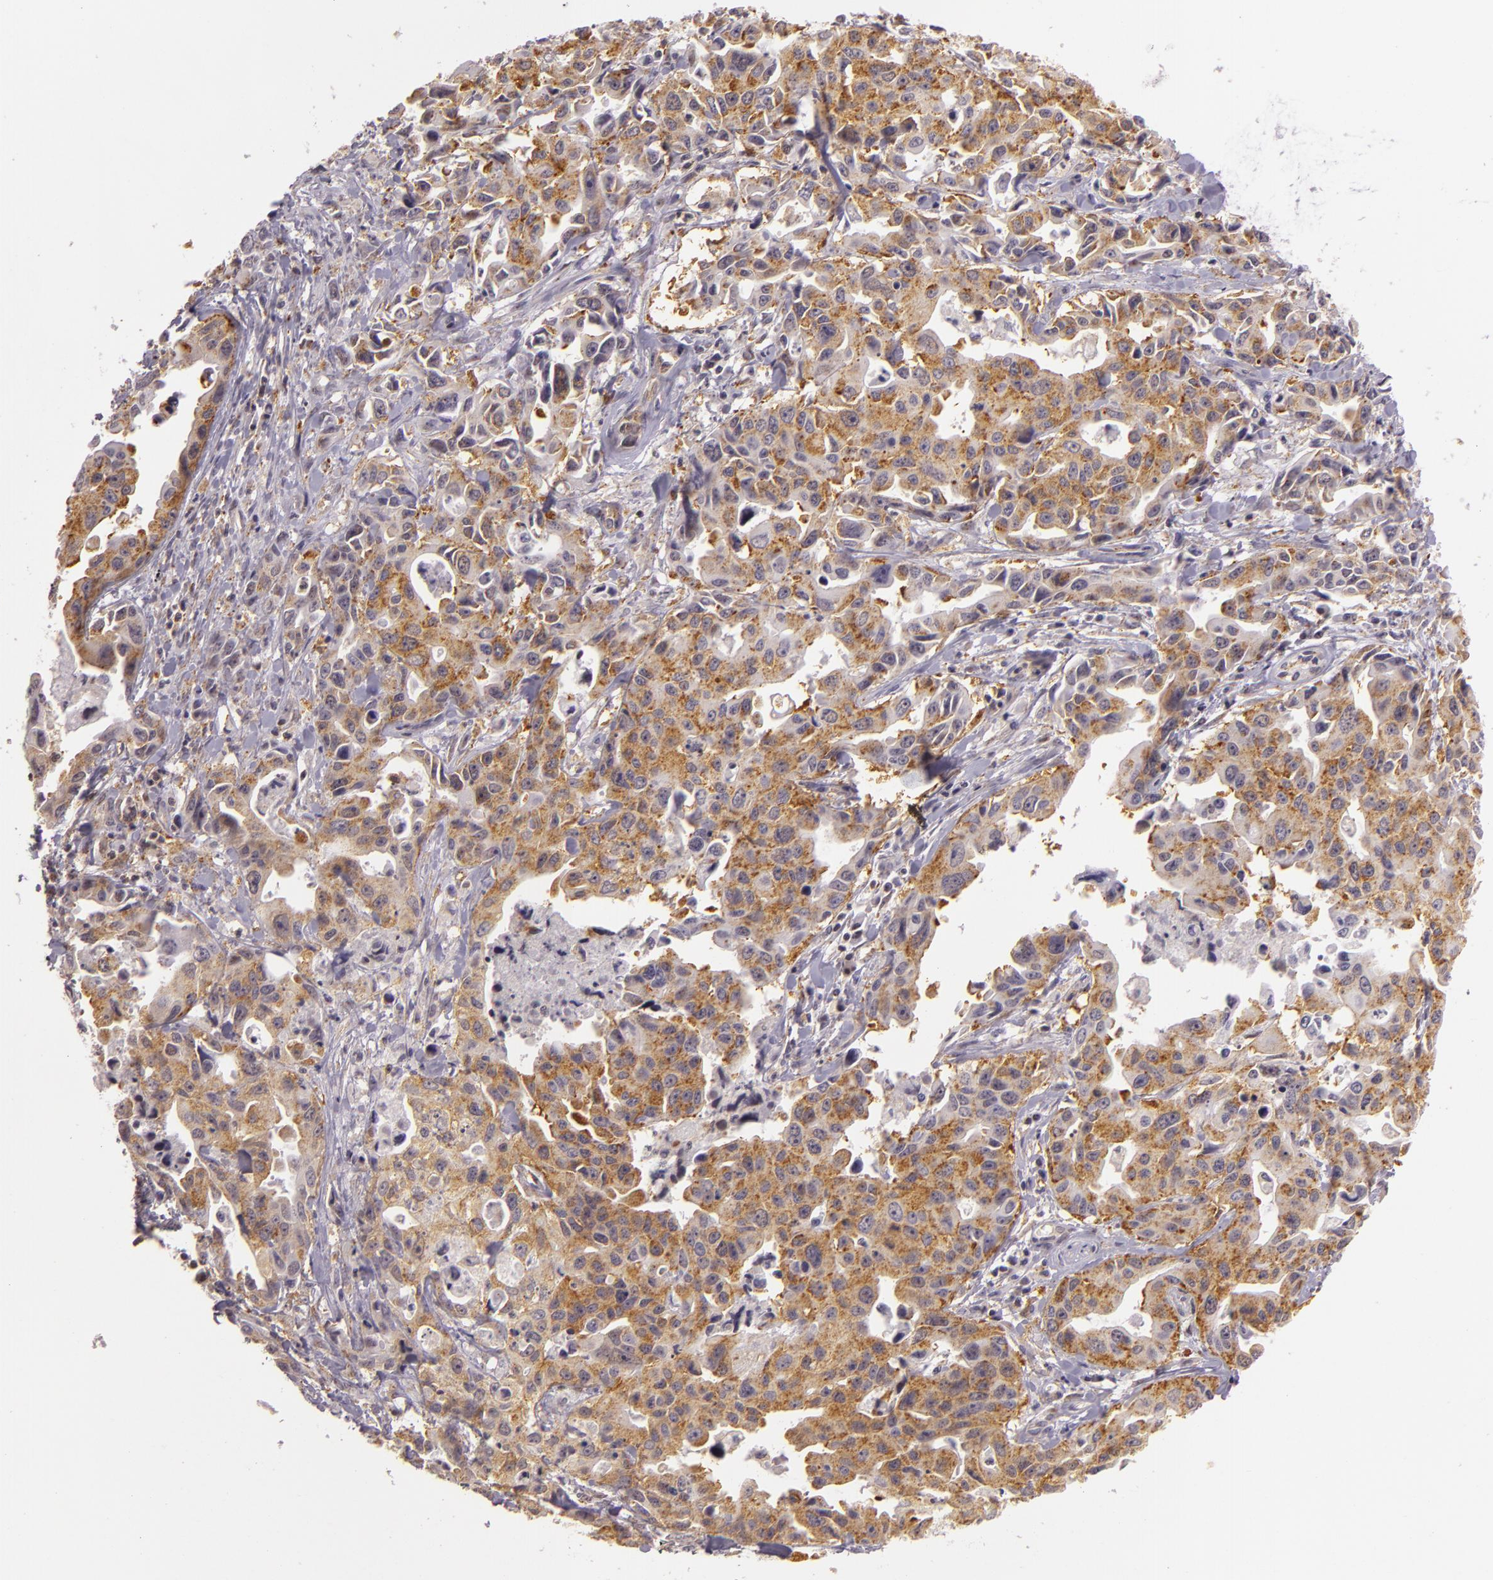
{"staining": {"intensity": "moderate", "quantity": "25%-75%", "location": "cytoplasmic/membranous"}, "tissue": "lung cancer", "cell_type": "Tumor cells", "image_type": "cancer", "snomed": [{"axis": "morphology", "description": "Adenocarcinoma, NOS"}, {"axis": "topography", "description": "Lung"}], "caption": "Tumor cells display moderate cytoplasmic/membranous expression in about 25%-75% of cells in lung cancer (adenocarcinoma).", "gene": "IMPDH1", "patient": {"sex": "male", "age": 64}}